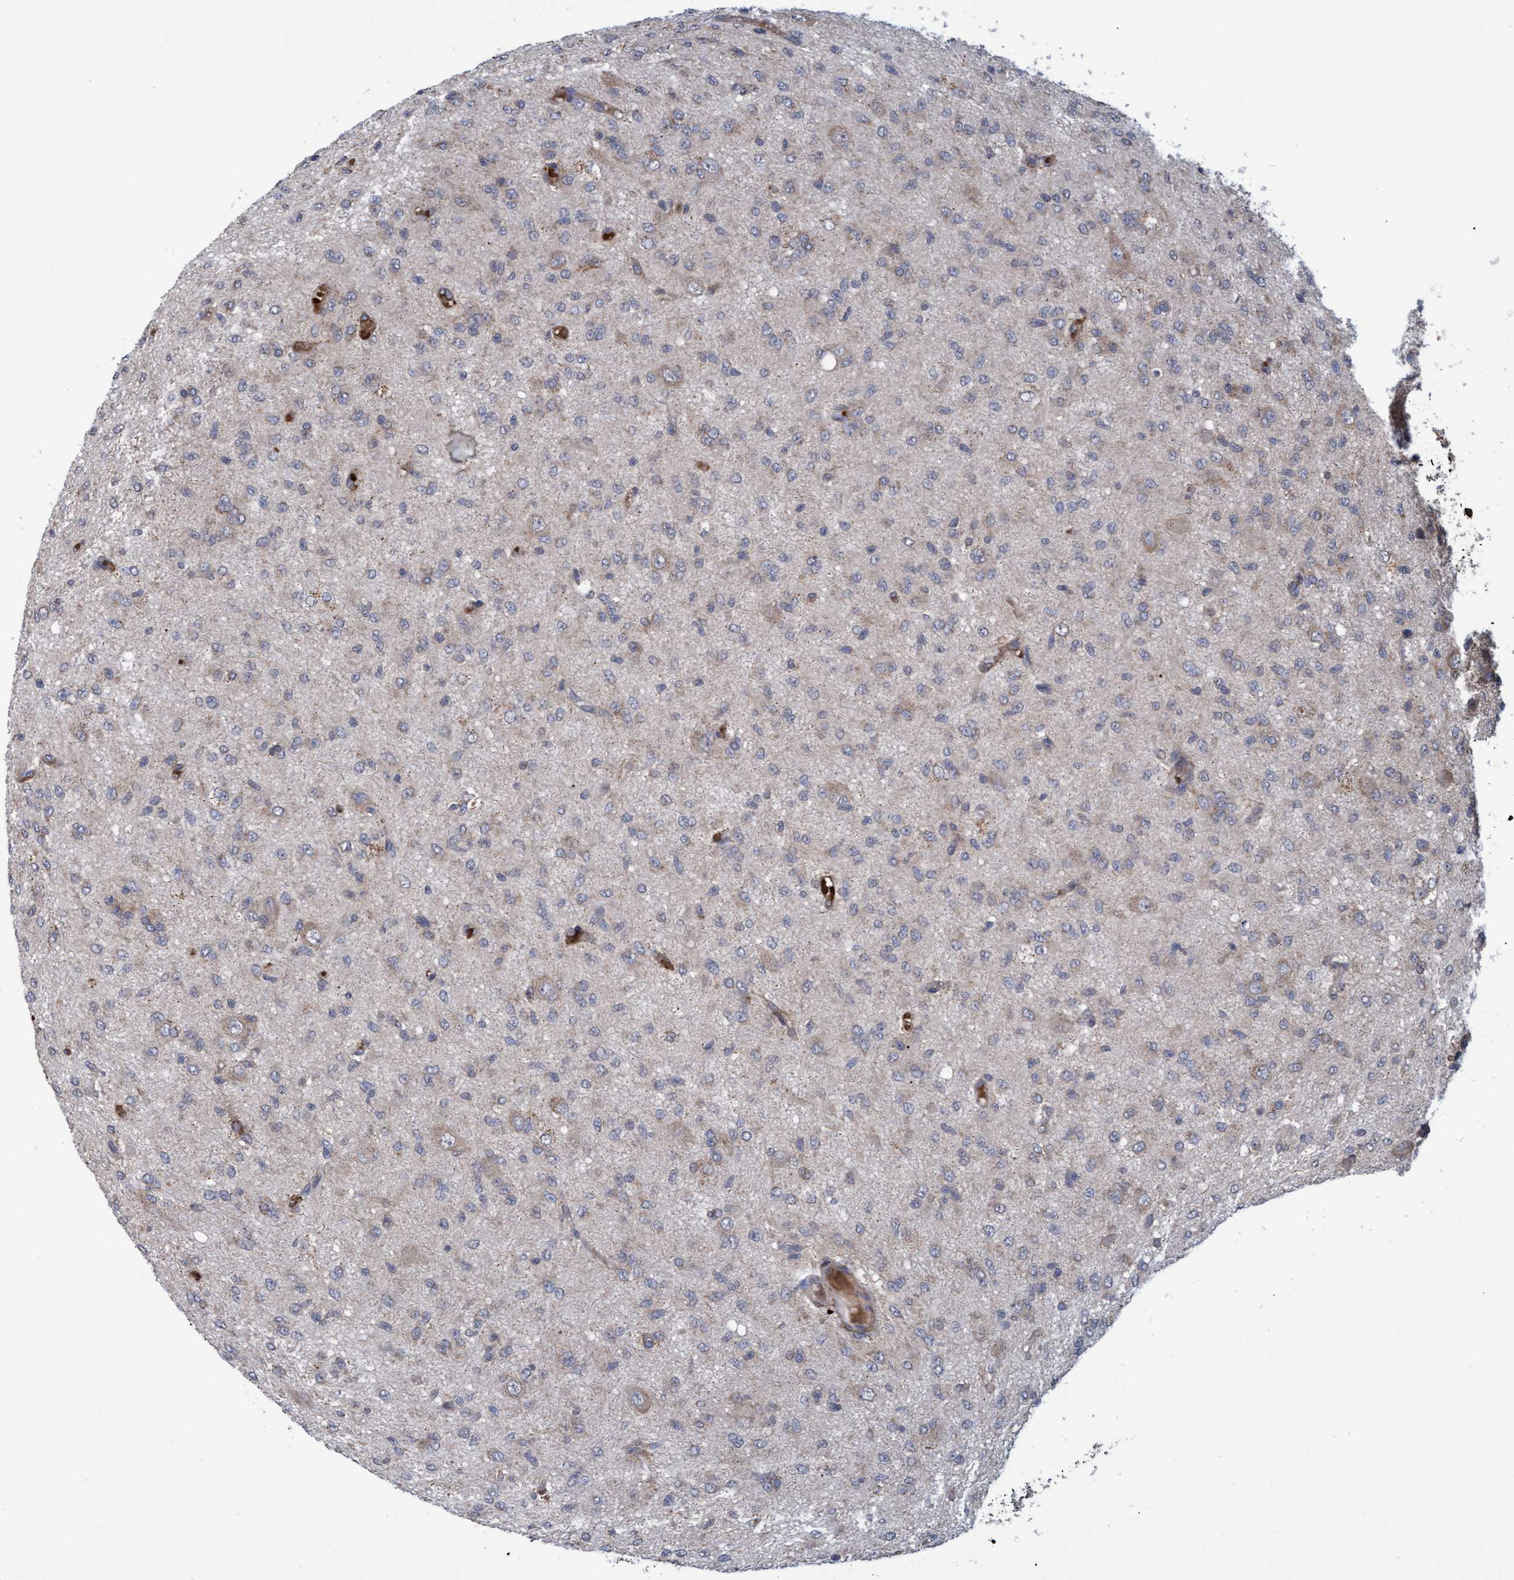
{"staining": {"intensity": "weak", "quantity": "<25%", "location": "cytoplasmic/membranous"}, "tissue": "glioma", "cell_type": "Tumor cells", "image_type": "cancer", "snomed": [{"axis": "morphology", "description": "Glioma, malignant, High grade"}, {"axis": "topography", "description": "Brain"}], "caption": "Immunohistochemical staining of human glioma displays no significant staining in tumor cells. (Stains: DAB (3,3'-diaminobenzidine) immunohistochemistry (IHC) with hematoxylin counter stain, Microscopy: brightfield microscopy at high magnification).", "gene": "NAA15", "patient": {"sex": "female", "age": 59}}